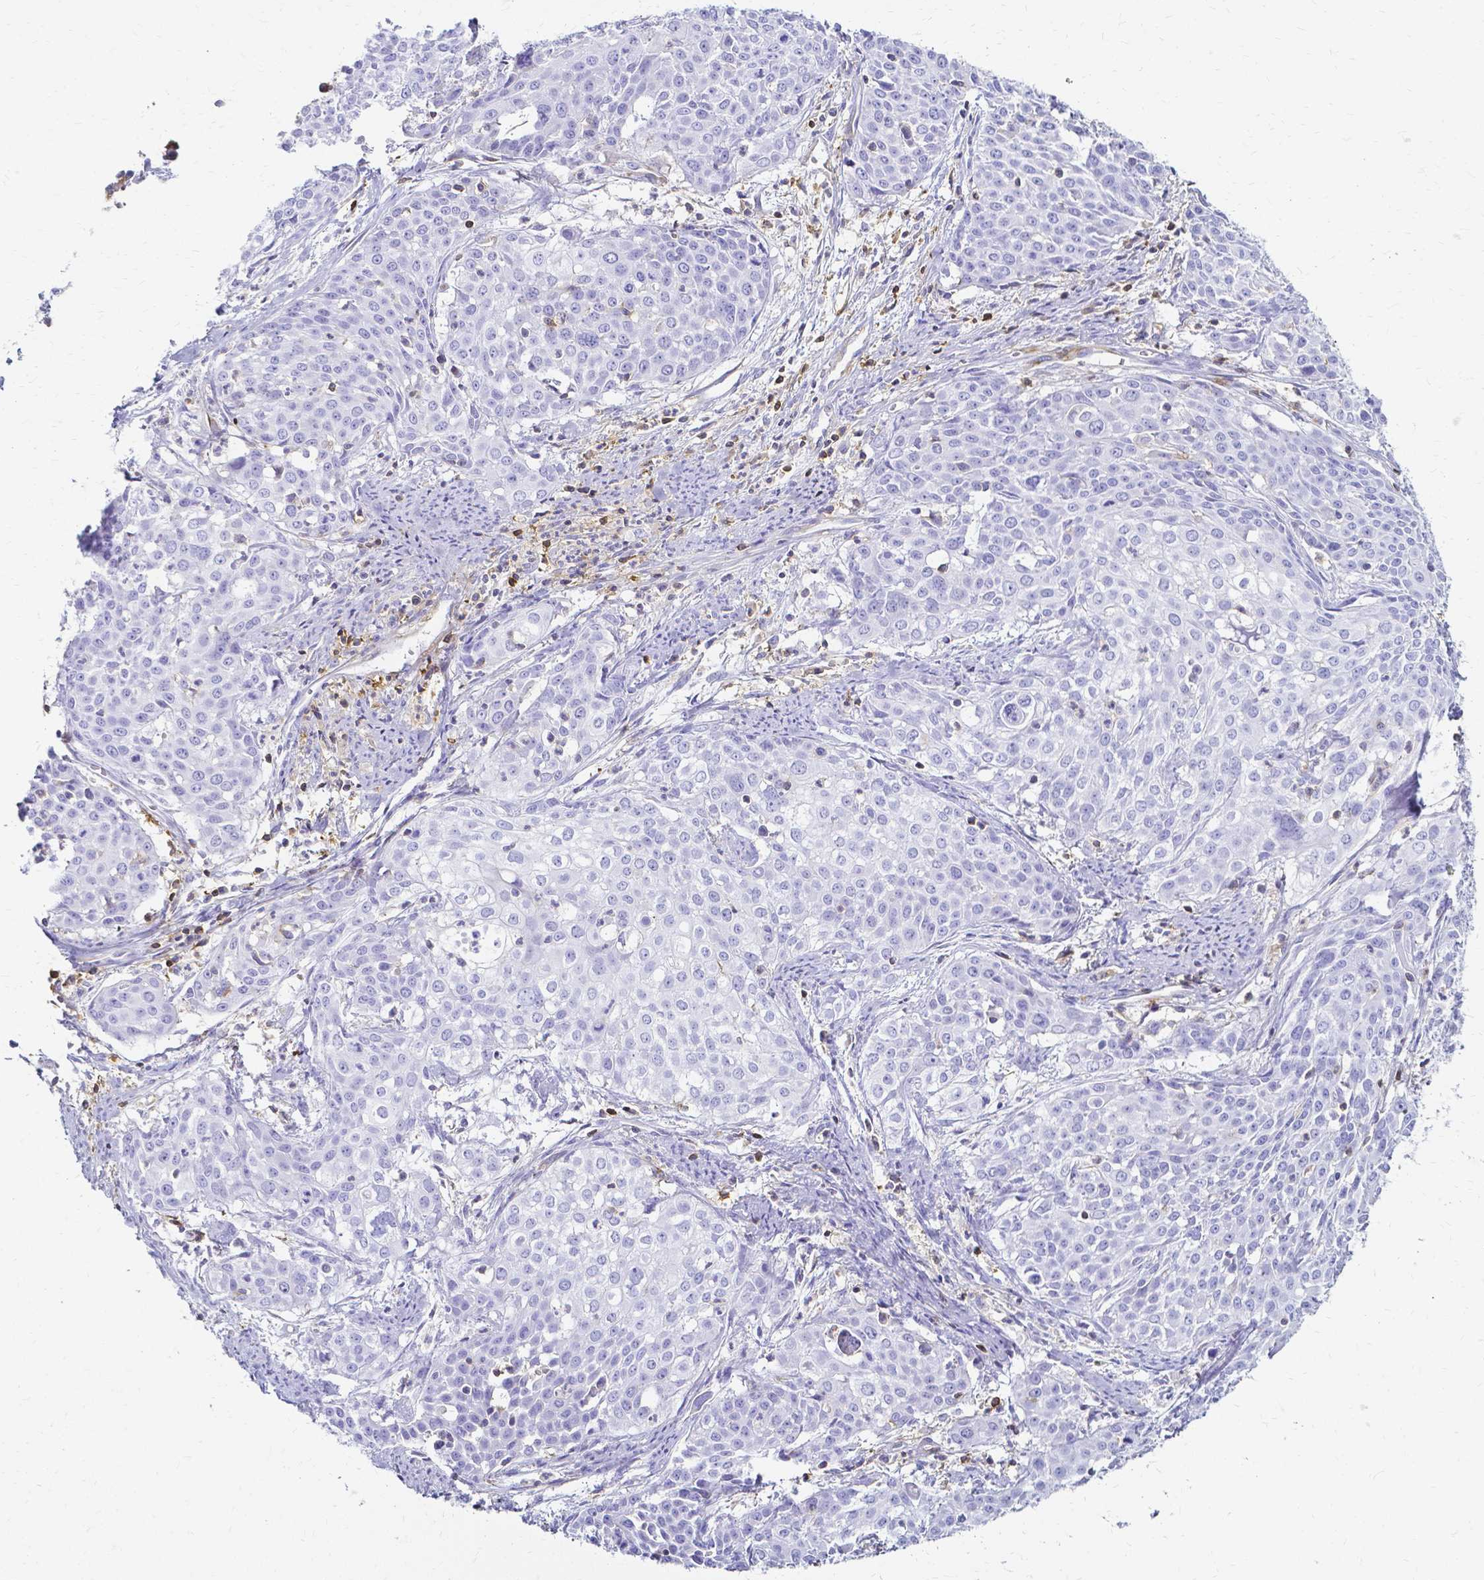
{"staining": {"intensity": "negative", "quantity": "none", "location": "none"}, "tissue": "cervical cancer", "cell_type": "Tumor cells", "image_type": "cancer", "snomed": [{"axis": "morphology", "description": "Squamous cell carcinoma, NOS"}, {"axis": "topography", "description": "Cervix"}], "caption": "High power microscopy histopathology image of an IHC micrograph of squamous cell carcinoma (cervical), revealing no significant positivity in tumor cells. The staining was performed using DAB (3,3'-diaminobenzidine) to visualize the protein expression in brown, while the nuclei were stained in blue with hematoxylin (Magnification: 20x).", "gene": "HSPA12A", "patient": {"sex": "female", "age": 39}}